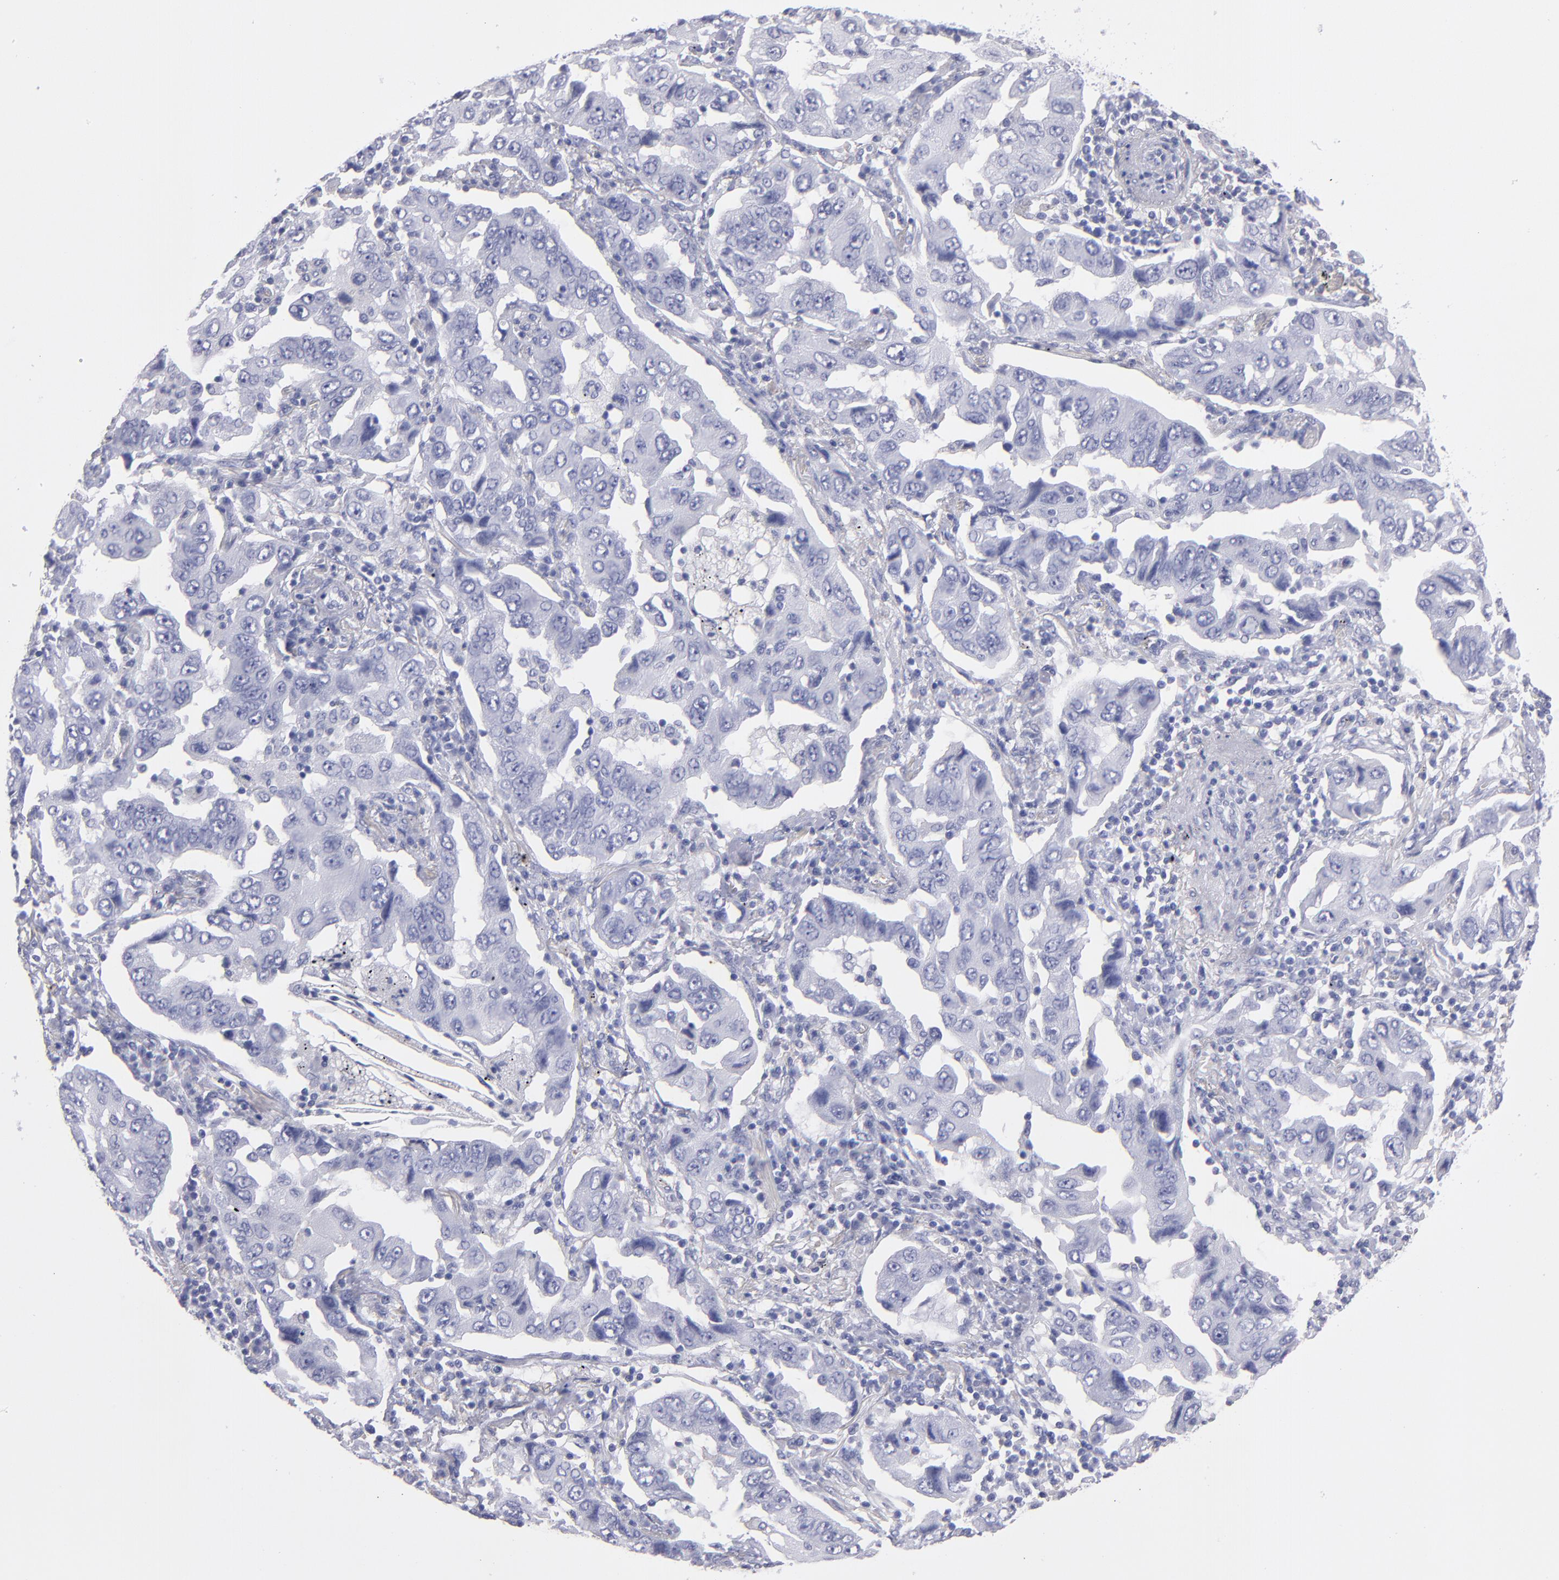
{"staining": {"intensity": "negative", "quantity": "none", "location": "none"}, "tissue": "lung cancer", "cell_type": "Tumor cells", "image_type": "cancer", "snomed": [{"axis": "morphology", "description": "Adenocarcinoma, NOS"}, {"axis": "topography", "description": "Lung"}], "caption": "High magnification brightfield microscopy of lung cancer (adenocarcinoma) stained with DAB (3,3'-diaminobenzidine) (brown) and counterstained with hematoxylin (blue): tumor cells show no significant staining.", "gene": "MB", "patient": {"sex": "female", "age": 65}}